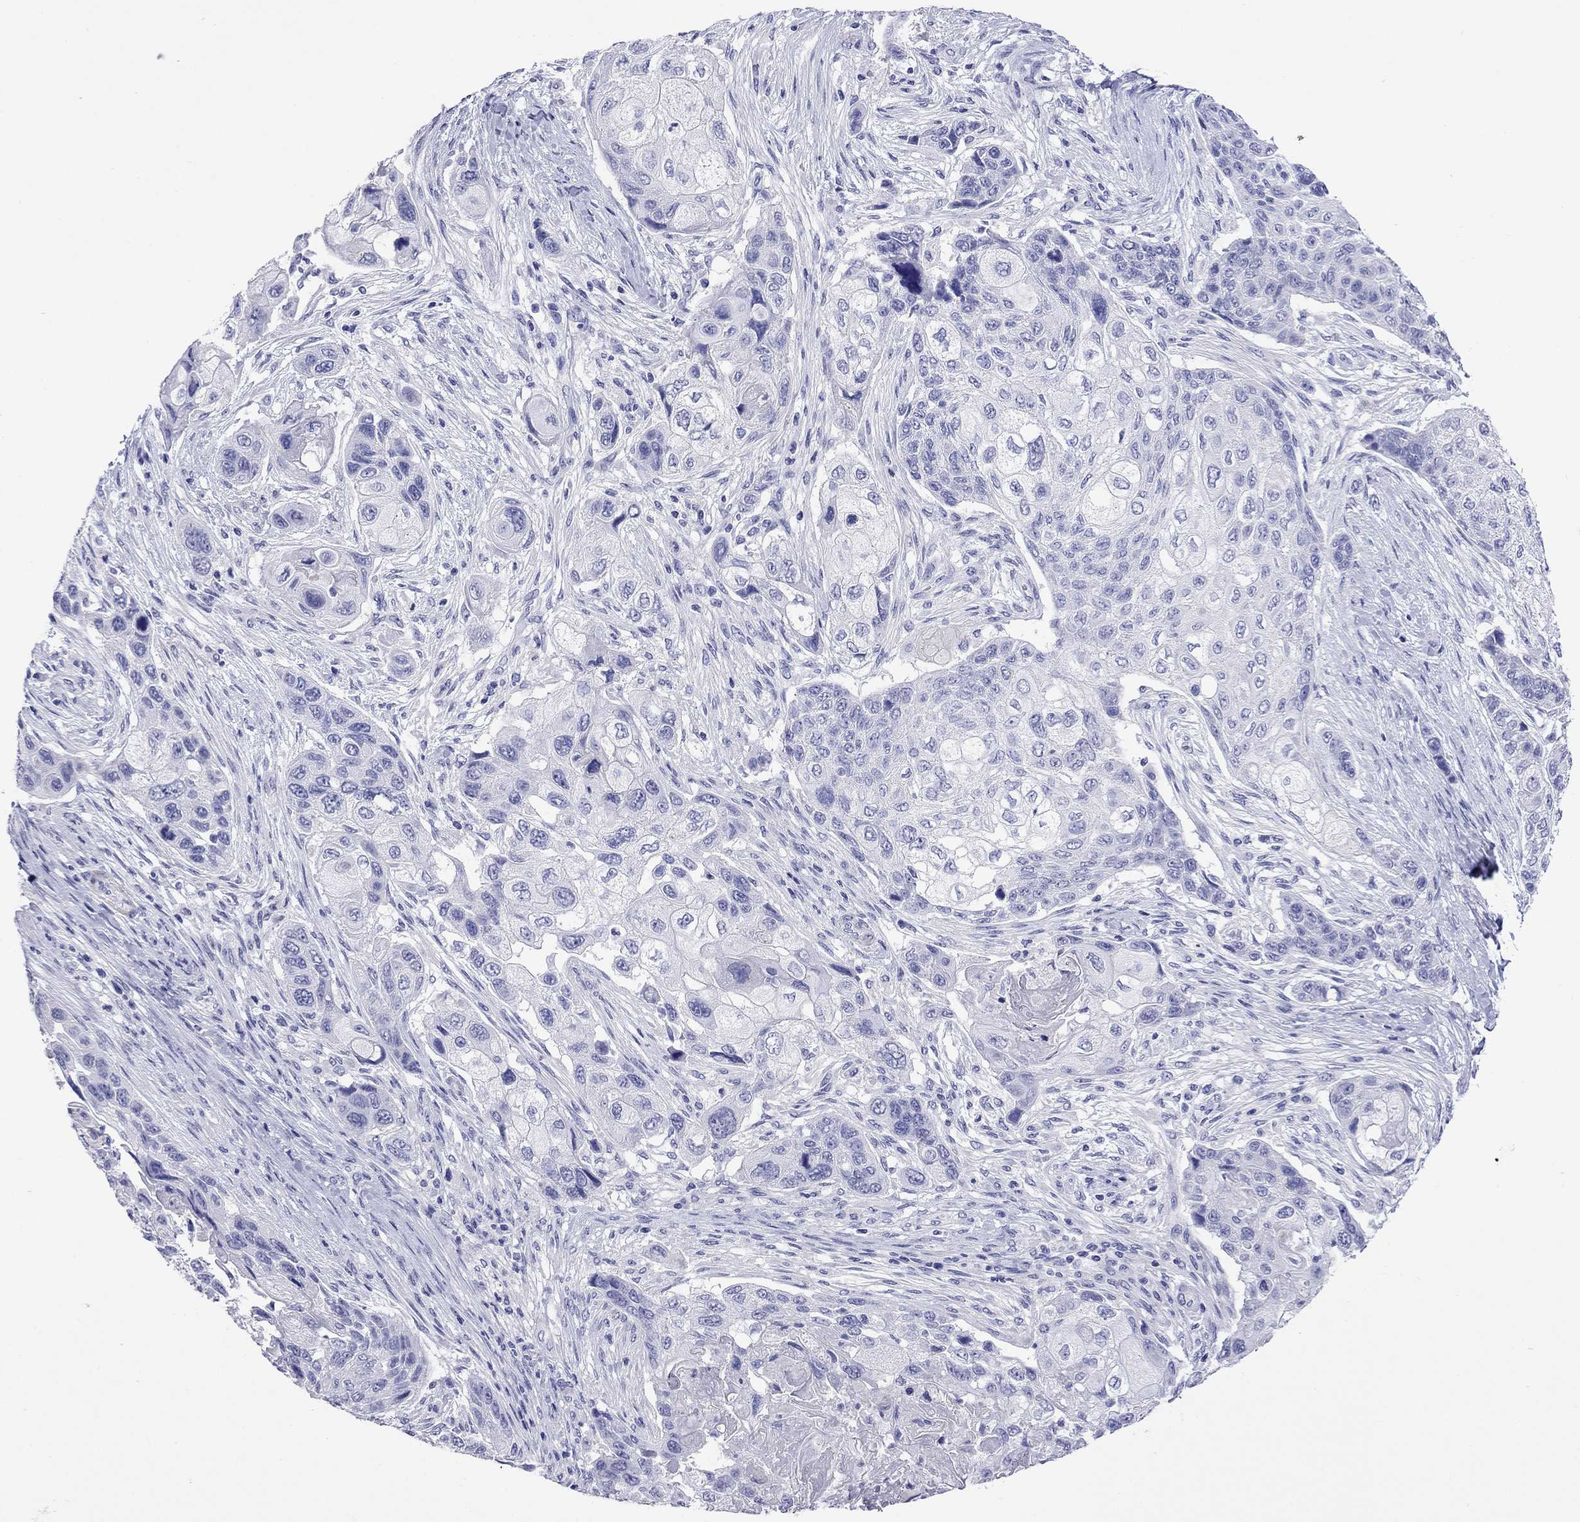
{"staining": {"intensity": "negative", "quantity": "none", "location": "none"}, "tissue": "lung cancer", "cell_type": "Tumor cells", "image_type": "cancer", "snomed": [{"axis": "morphology", "description": "Squamous cell carcinoma, NOS"}, {"axis": "topography", "description": "Lung"}], "caption": "This is a image of IHC staining of squamous cell carcinoma (lung), which shows no positivity in tumor cells. (DAB immunohistochemistry with hematoxylin counter stain).", "gene": "KIAA2012", "patient": {"sex": "male", "age": 69}}